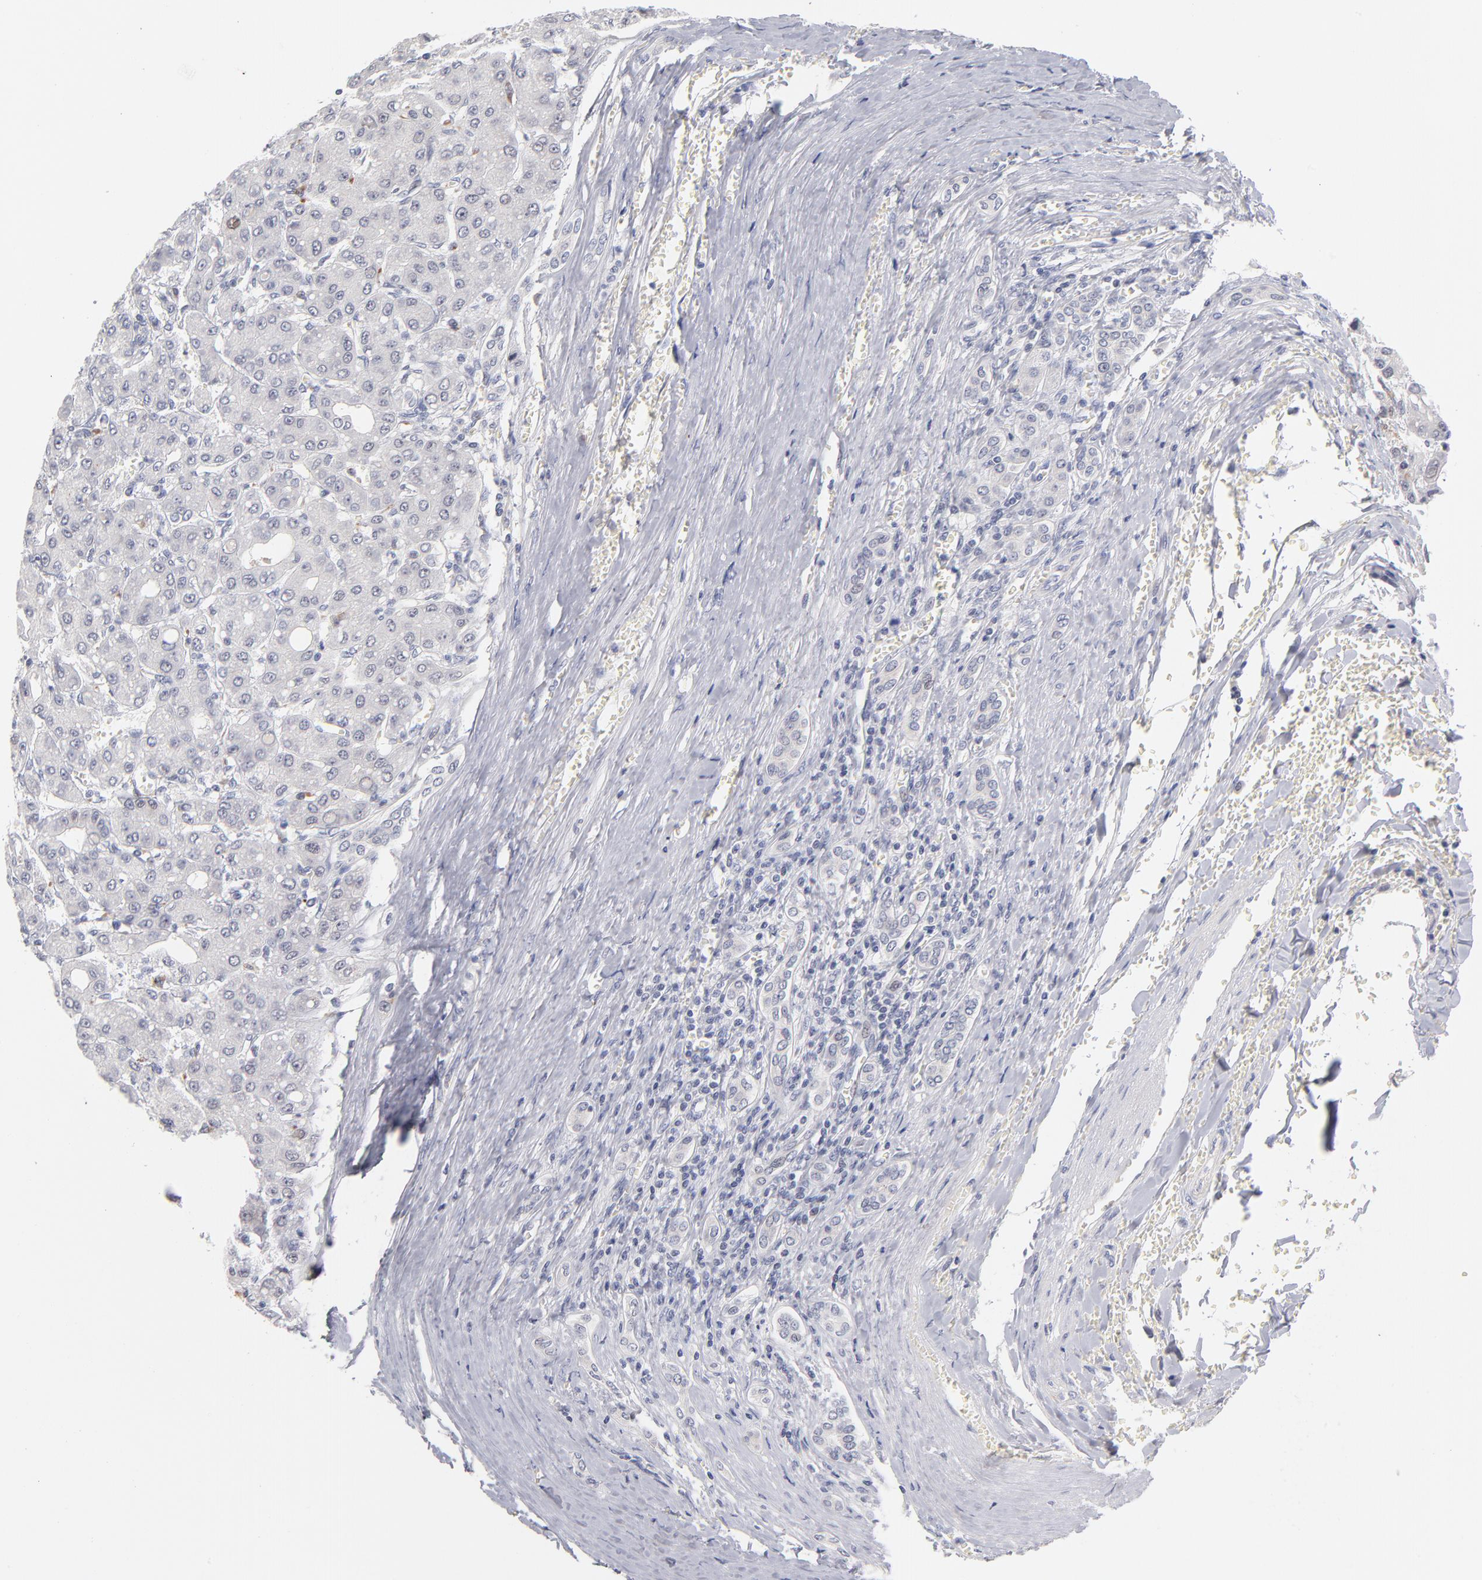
{"staining": {"intensity": "moderate", "quantity": "<25%", "location": "nuclear"}, "tissue": "liver cancer", "cell_type": "Tumor cells", "image_type": "cancer", "snomed": [{"axis": "morphology", "description": "Carcinoma, Hepatocellular, NOS"}, {"axis": "topography", "description": "Liver"}], "caption": "DAB immunohistochemical staining of human liver cancer (hepatocellular carcinoma) exhibits moderate nuclear protein staining in about <25% of tumor cells.", "gene": "PARP1", "patient": {"sex": "male", "age": 69}}